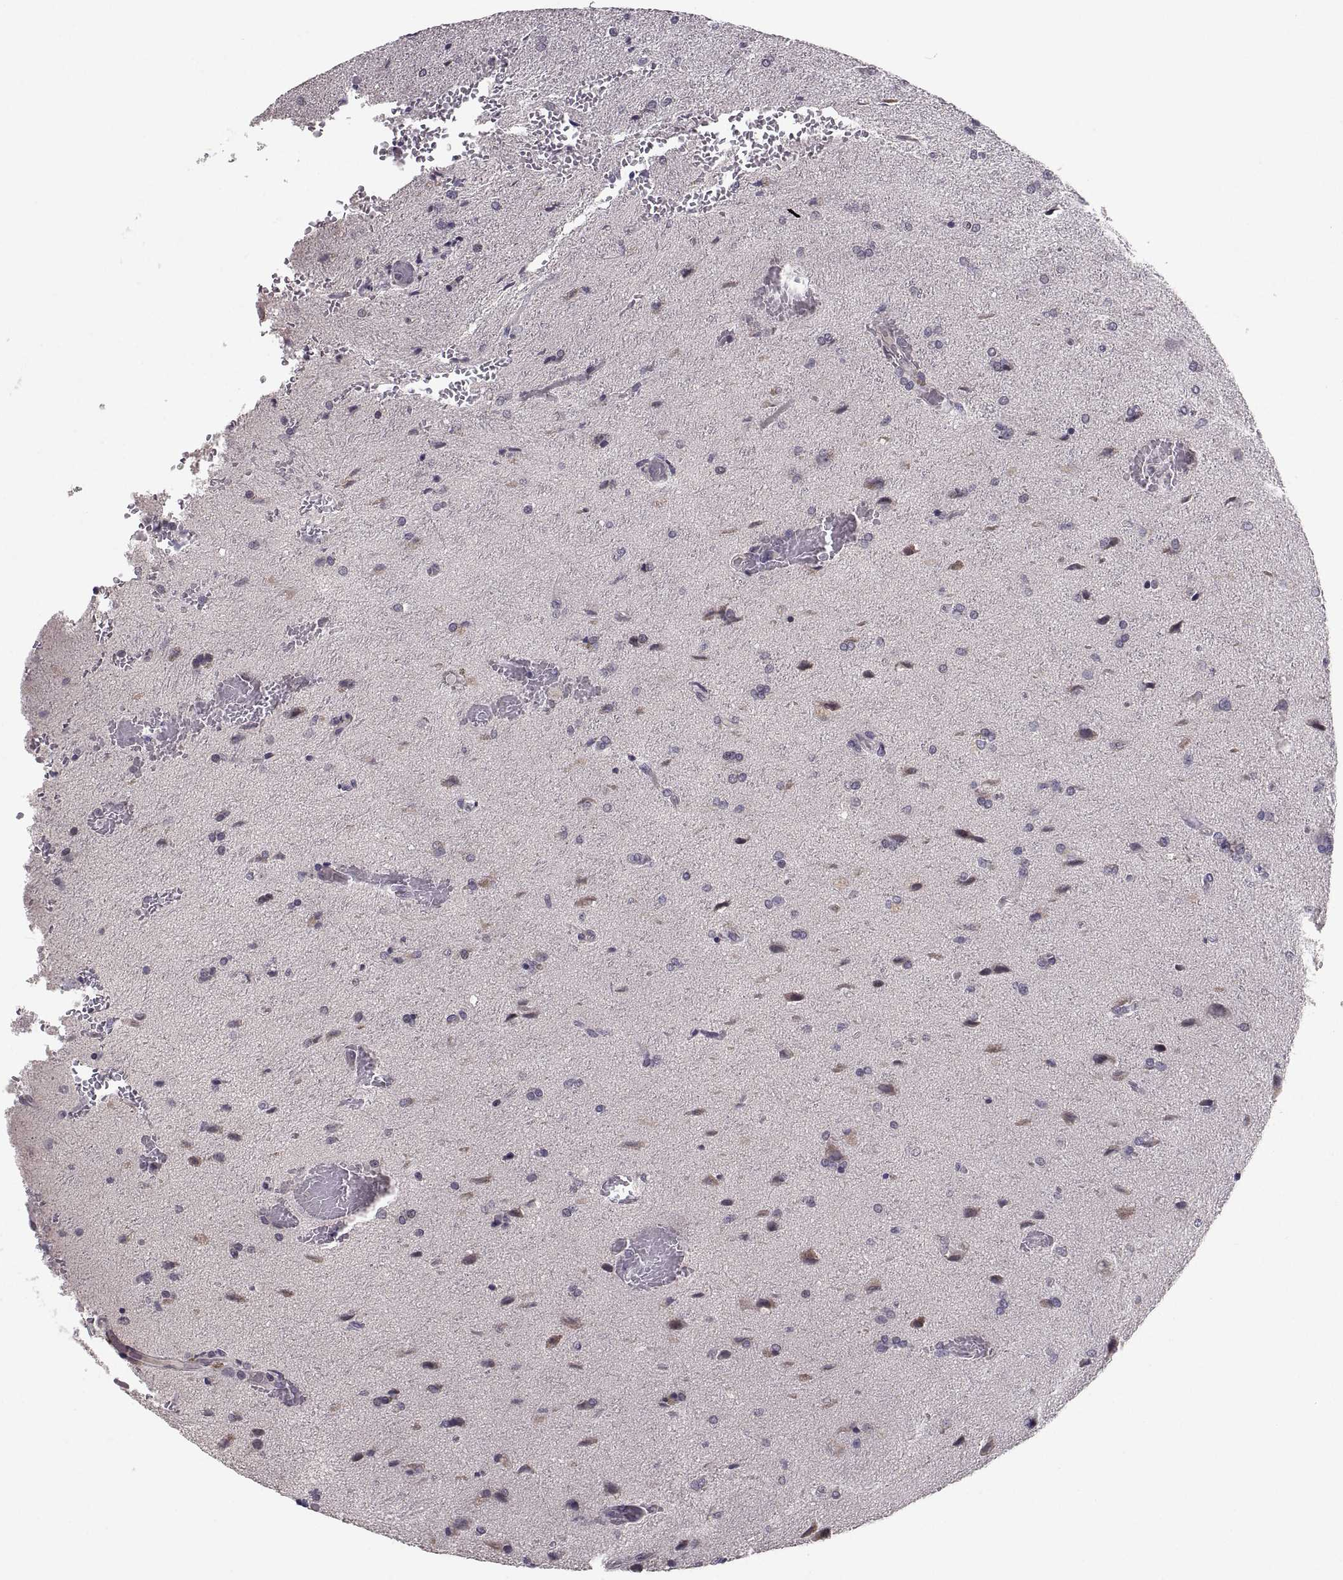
{"staining": {"intensity": "negative", "quantity": "none", "location": "none"}, "tissue": "glioma", "cell_type": "Tumor cells", "image_type": "cancer", "snomed": [{"axis": "morphology", "description": "Glioma, malignant, High grade"}, {"axis": "topography", "description": "Brain"}], "caption": "Immunohistochemical staining of malignant high-grade glioma displays no significant positivity in tumor cells.", "gene": "PAX2", "patient": {"sex": "male", "age": 68}}